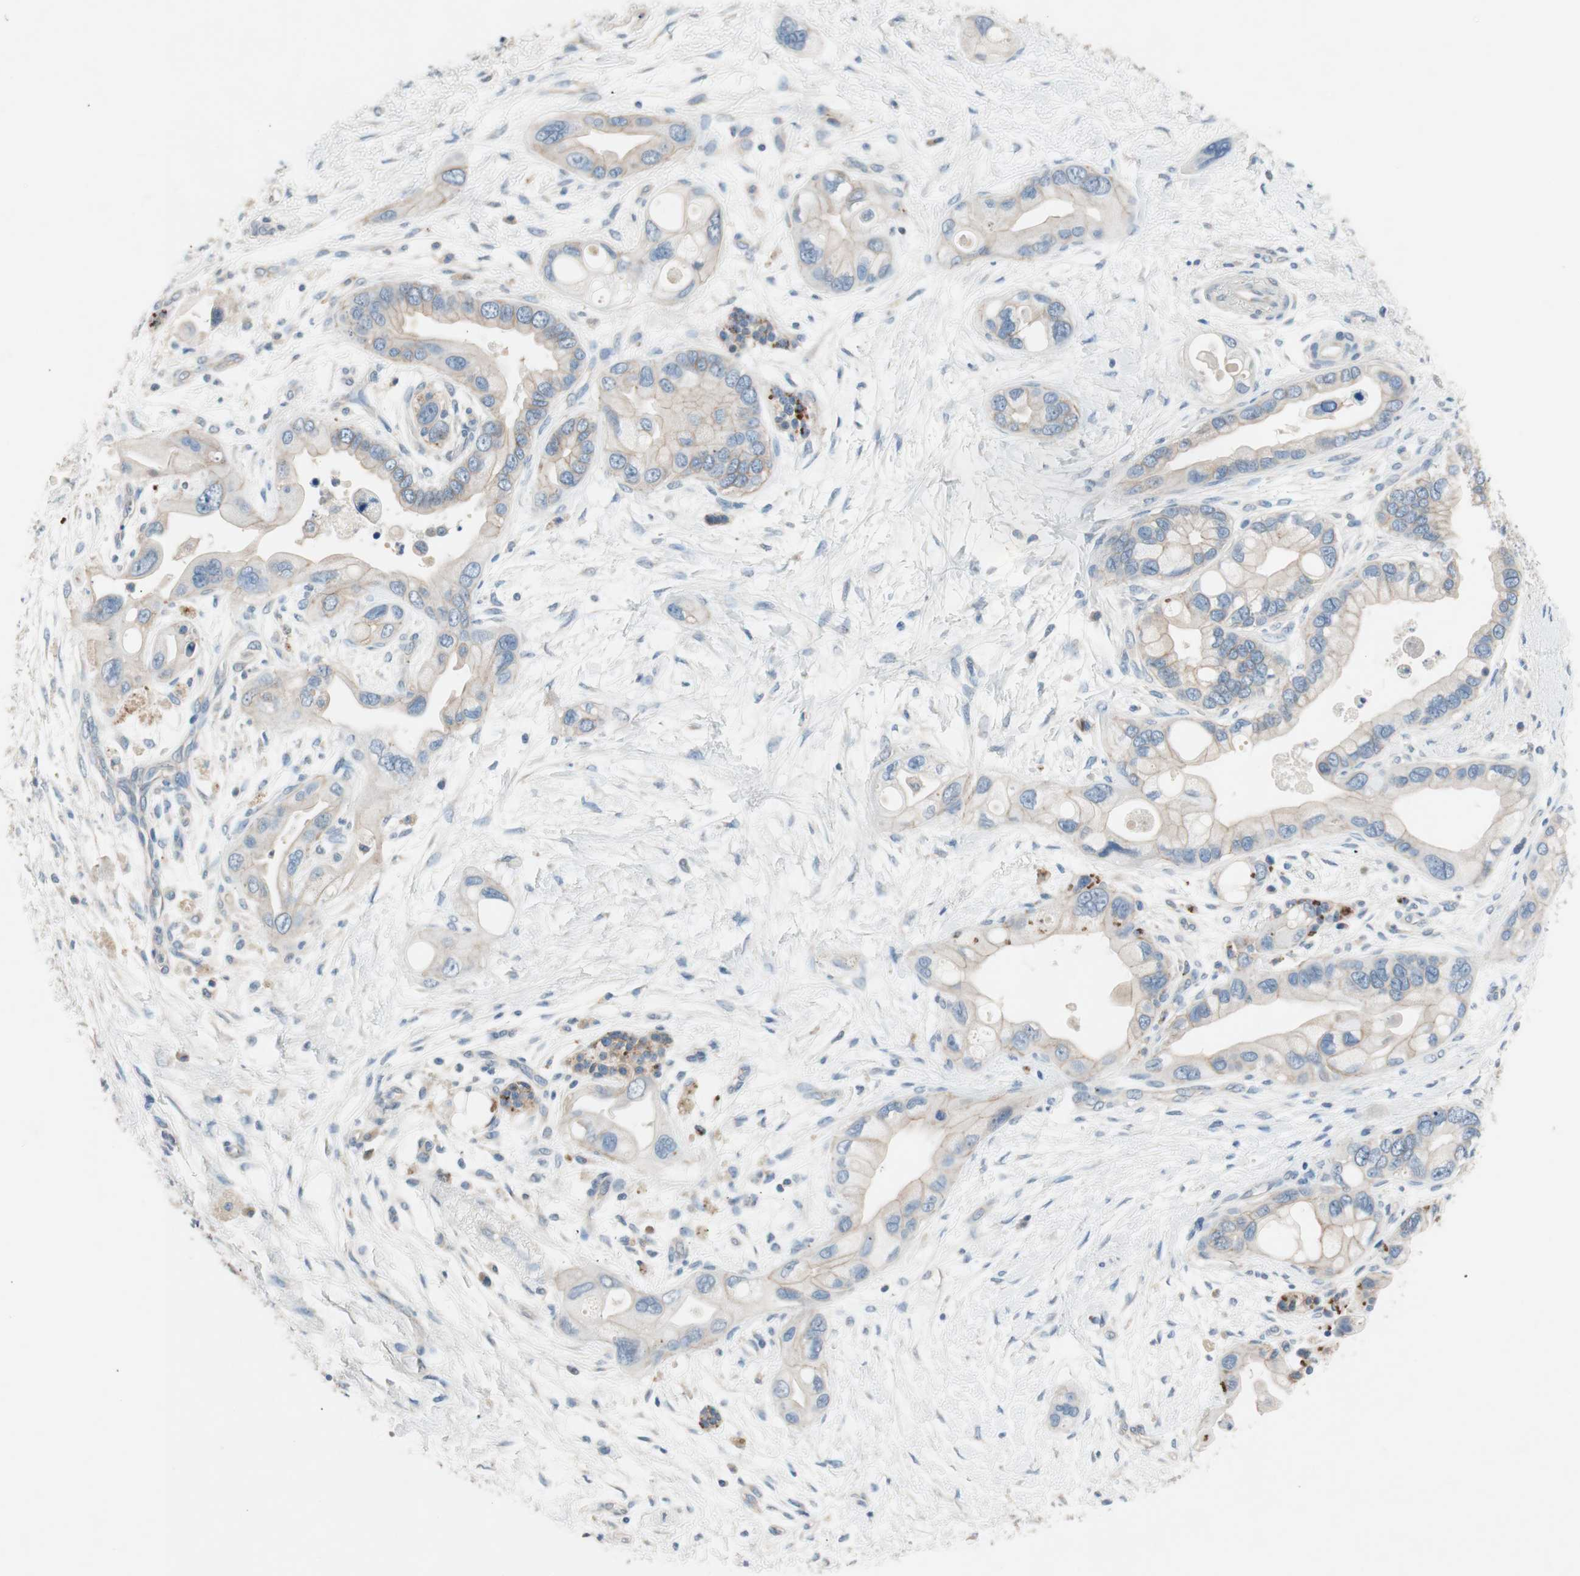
{"staining": {"intensity": "weak", "quantity": "<25%", "location": "cytoplasmic/membranous"}, "tissue": "pancreatic cancer", "cell_type": "Tumor cells", "image_type": "cancer", "snomed": [{"axis": "morphology", "description": "Adenocarcinoma, NOS"}, {"axis": "topography", "description": "Pancreas"}], "caption": "Pancreatic cancer (adenocarcinoma) stained for a protein using IHC reveals no positivity tumor cells.", "gene": "GLUL", "patient": {"sex": "female", "age": 77}}